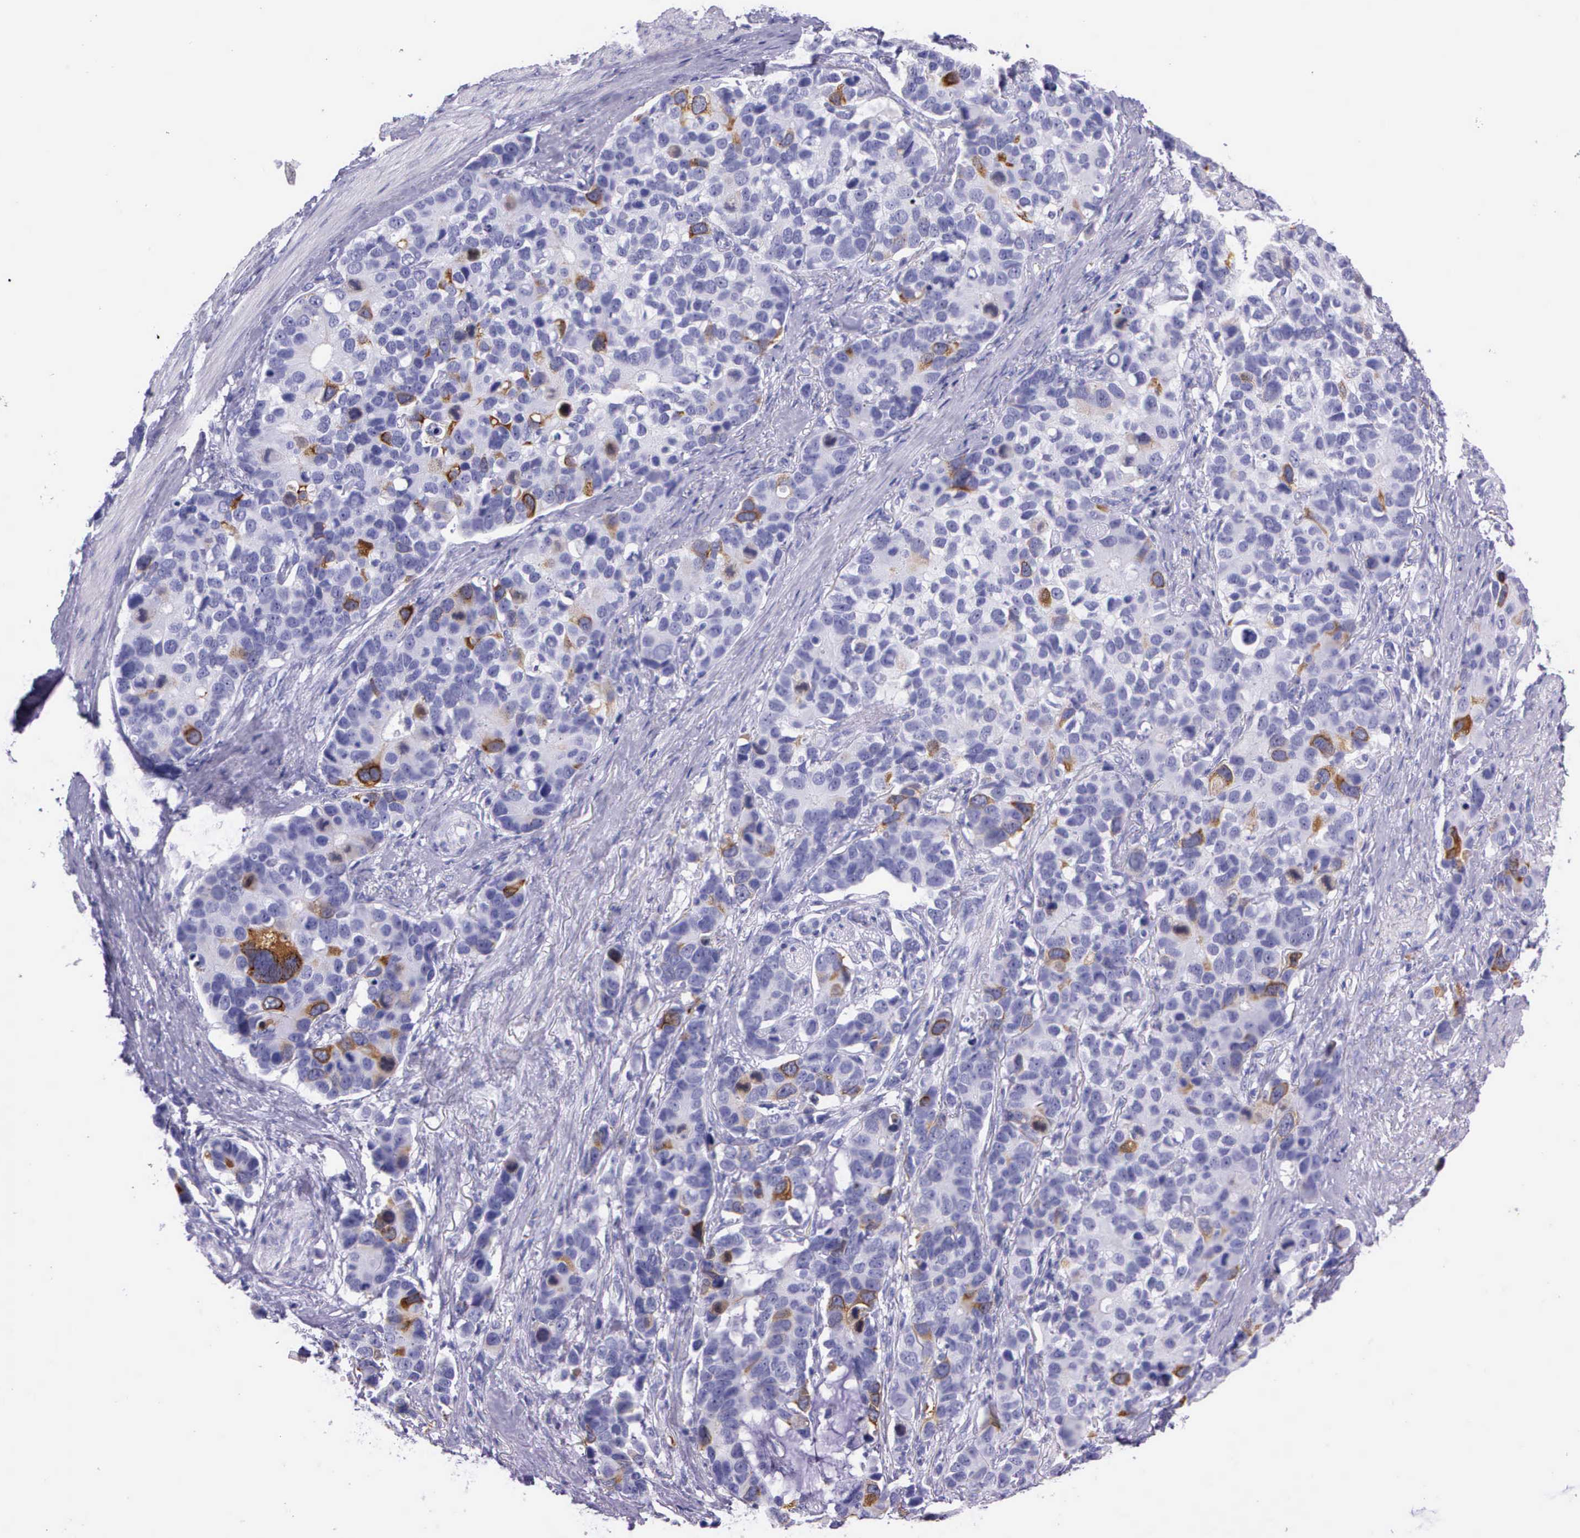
{"staining": {"intensity": "moderate", "quantity": "<25%", "location": "cytoplasmic/membranous,nuclear"}, "tissue": "stomach cancer", "cell_type": "Tumor cells", "image_type": "cancer", "snomed": [{"axis": "morphology", "description": "Adenocarcinoma, NOS"}, {"axis": "topography", "description": "Stomach, upper"}], "caption": "The immunohistochemical stain highlights moderate cytoplasmic/membranous and nuclear positivity in tumor cells of adenocarcinoma (stomach) tissue. (Brightfield microscopy of DAB IHC at high magnification).", "gene": "CCNB1", "patient": {"sex": "male", "age": 71}}